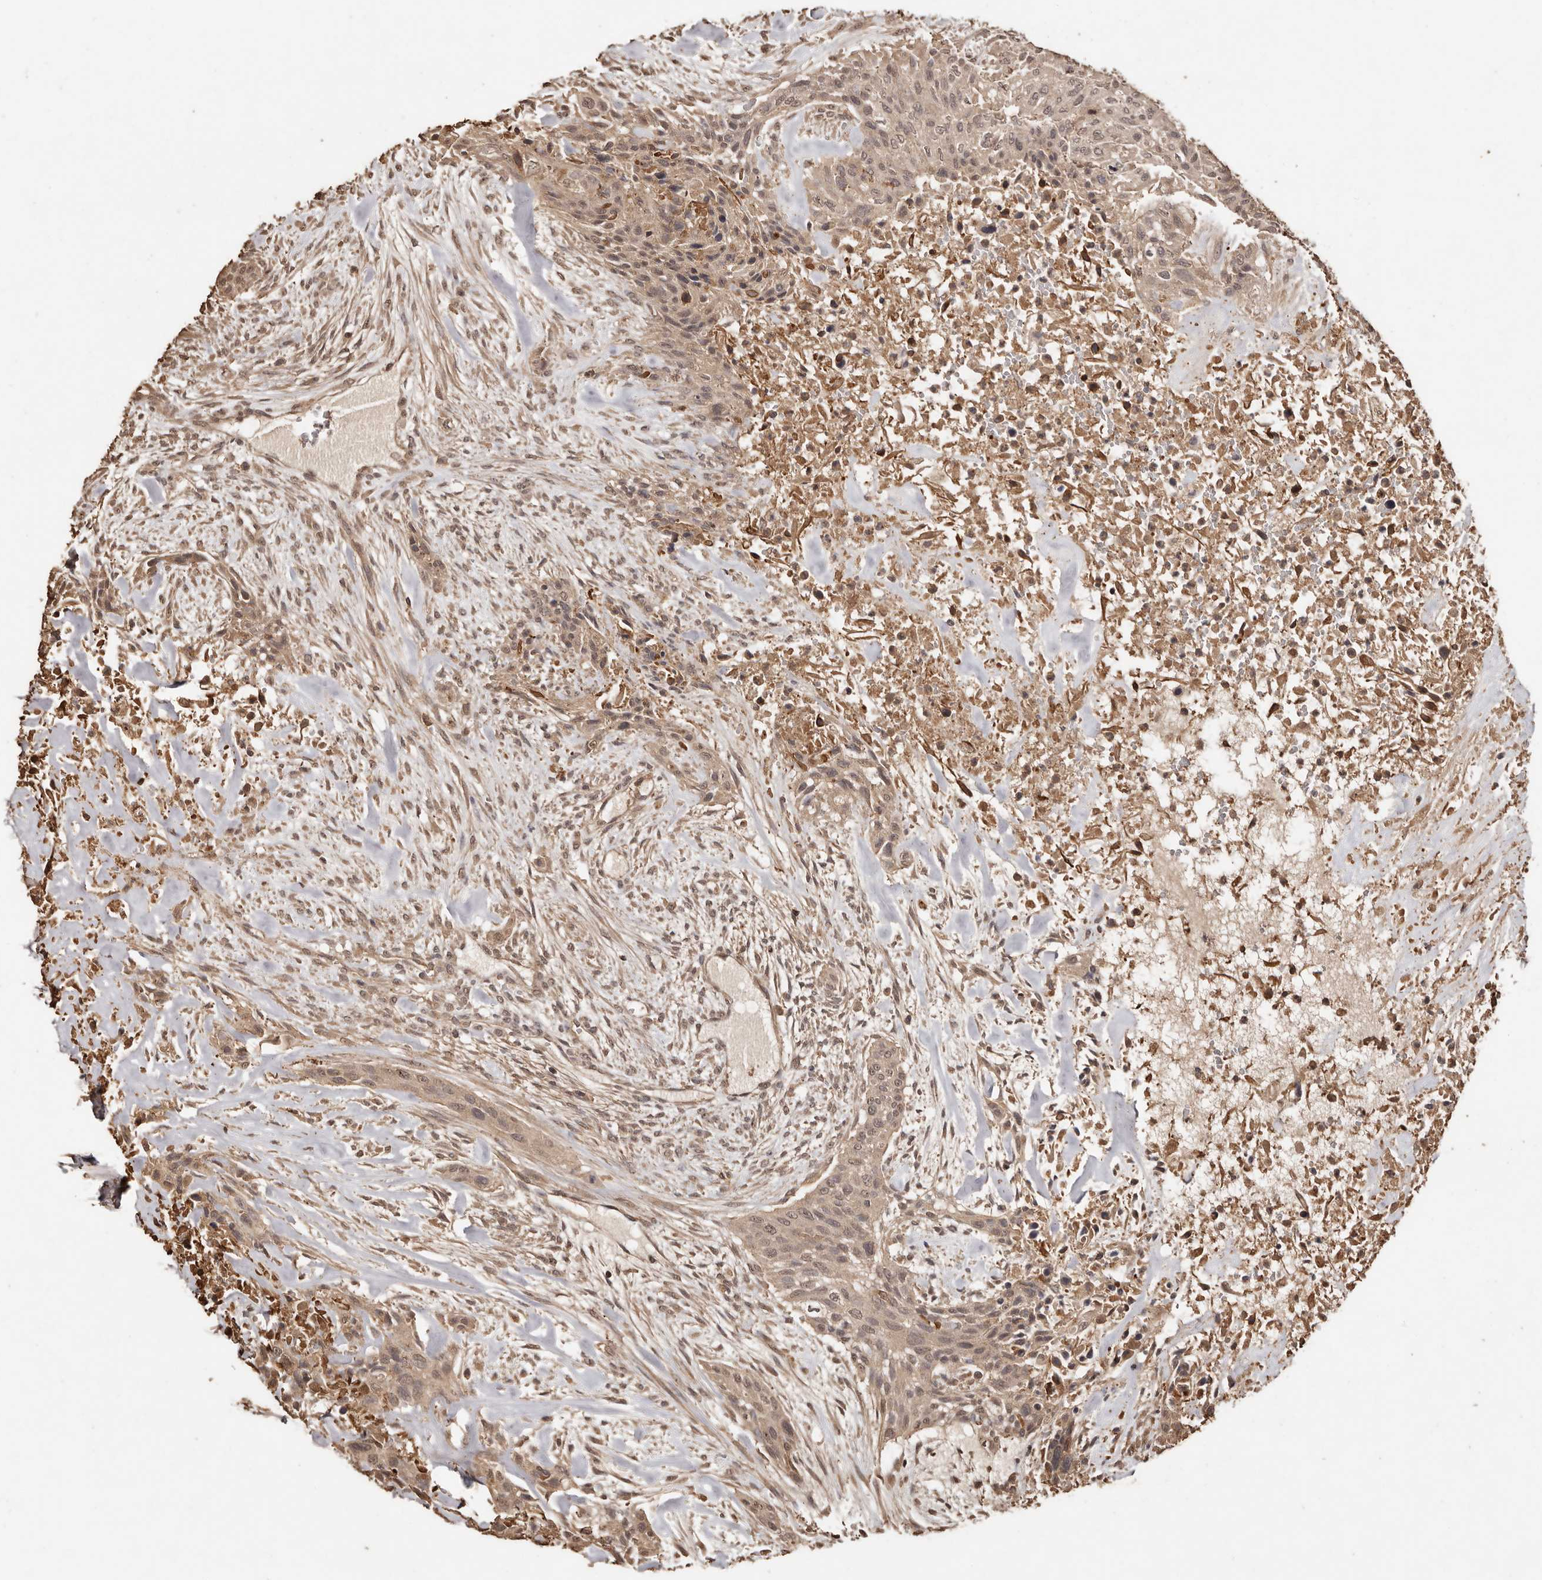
{"staining": {"intensity": "weak", "quantity": ">75%", "location": "cytoplasmic/membranous,nuclear"}, "tissue": "urothelial cancer", "cell_type": "Tumor cells", "image_type": "cancer", "snomed": [{"axis": "morphology", "description": "Urothelial carcinoma, High grade"}, {"axis": "topography", "description": "Urinary bladder"}], "caption": "Immunohistochemical staining of human urothelial cancer demonstrates low levels of weak cytoplasmic/membranous and nuclear expression in about >75% of tumor cells.", "gene": "PKDCC", "patient": {"sex": "male", "age": 35}}